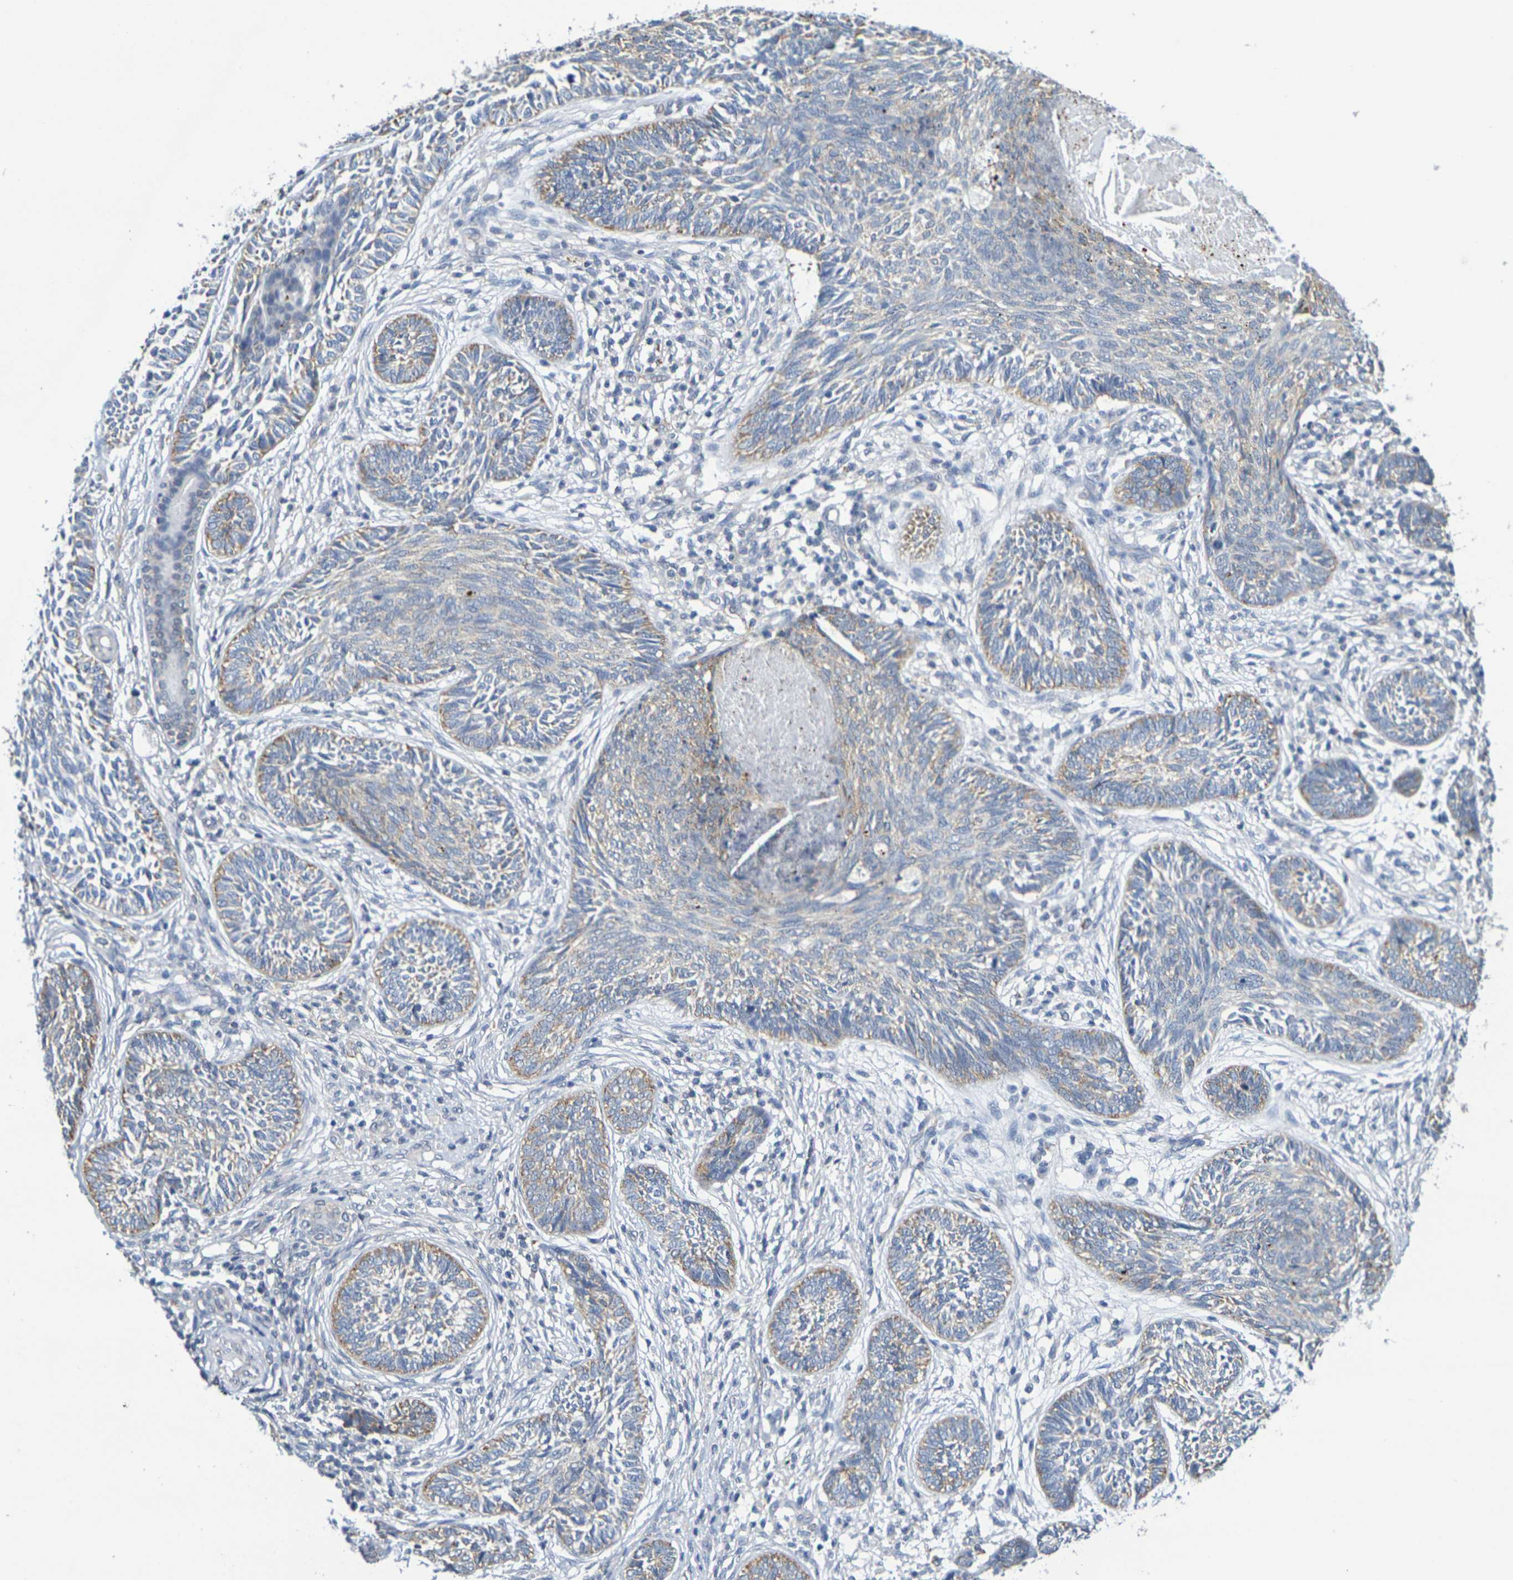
{"staining": {"intensity": "moderate", "quantity": "25%-75%", "location": "cytoplasmic/membranous"}, "tissue": "skin cancer", "cell_type": "Tumor cells", "image_type": "cancer", "snomed": [{"axis": "morphology", "description": "Papilloma, NOS"}, {"axis": "morphology", "description": "Basal cell carcinoma"}, {"axis": "topography", "description": "Skin"}], "caption": "Immunohistochemical staining of papilloma (skin) displays moderate cytoplasmic/membranous protein staining in about 25%-75% of tumor cells. (IHC, brightfield microscopy, high magnification).", "gene": "CHRNB1", "patient": {"sex": "male", "age": 87}}